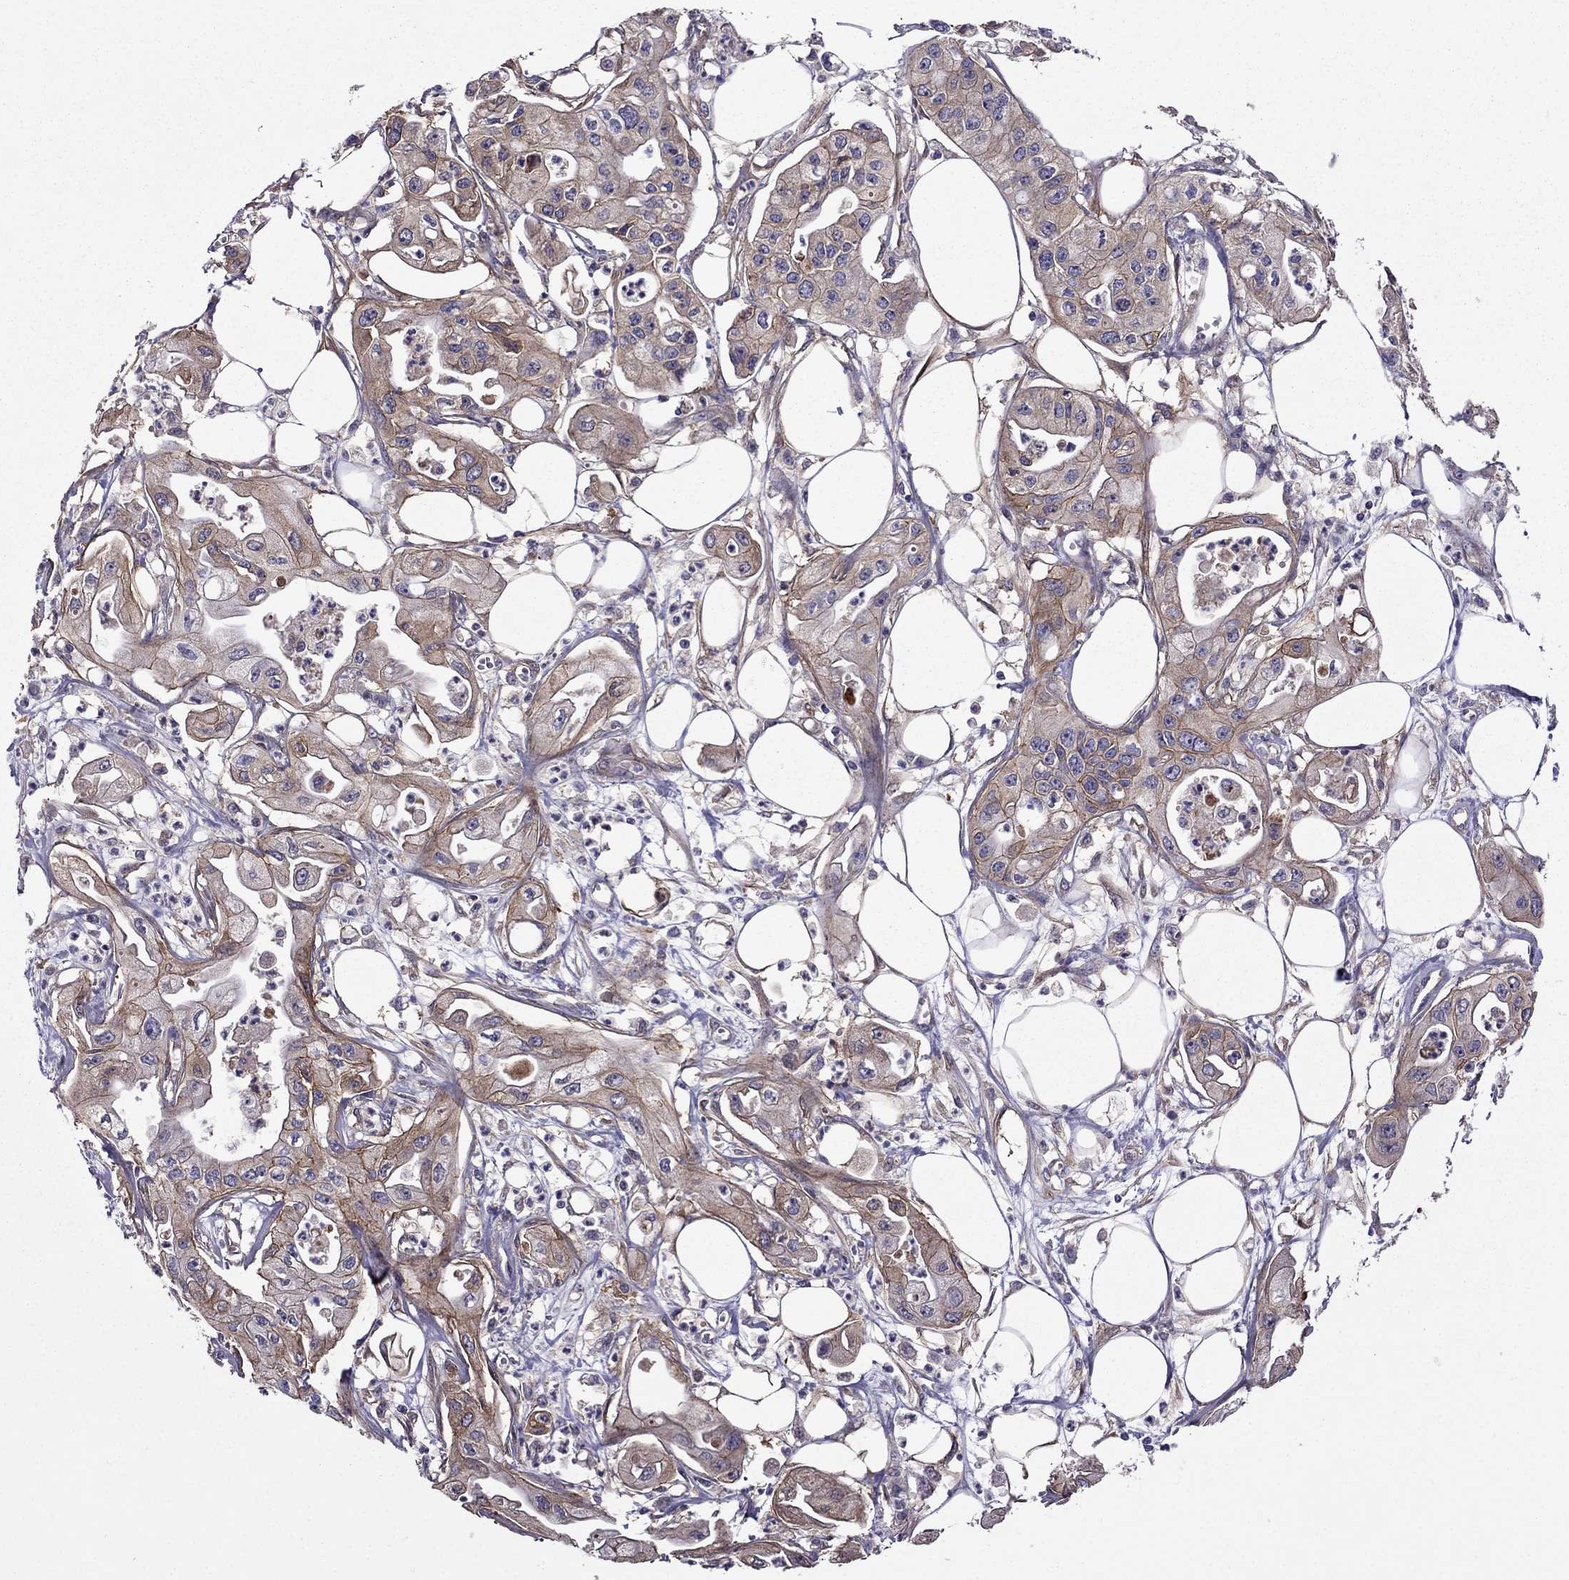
{"staining": {"intensity": "moderate", "quantity": ">75%", "location": "cytoplasmic/membranous"}, "tissue": "pancreatic cancer", "cell_type": "Tumor cells", "image_type": "cancer", "snomed": [{"axis": "morphology", "description": "Adenocarcinoma, NOS"}, {"axis": "topography", "description": "Pancreas"}], "caption": "An image of pancreatic cancer (adenocarcinoma) stained for a protein shows moderate cytoplasmic/membranous brown staining in tumor cells.", "gene": "ITGB1", "patient": {"sex": "male", "age": 70}}